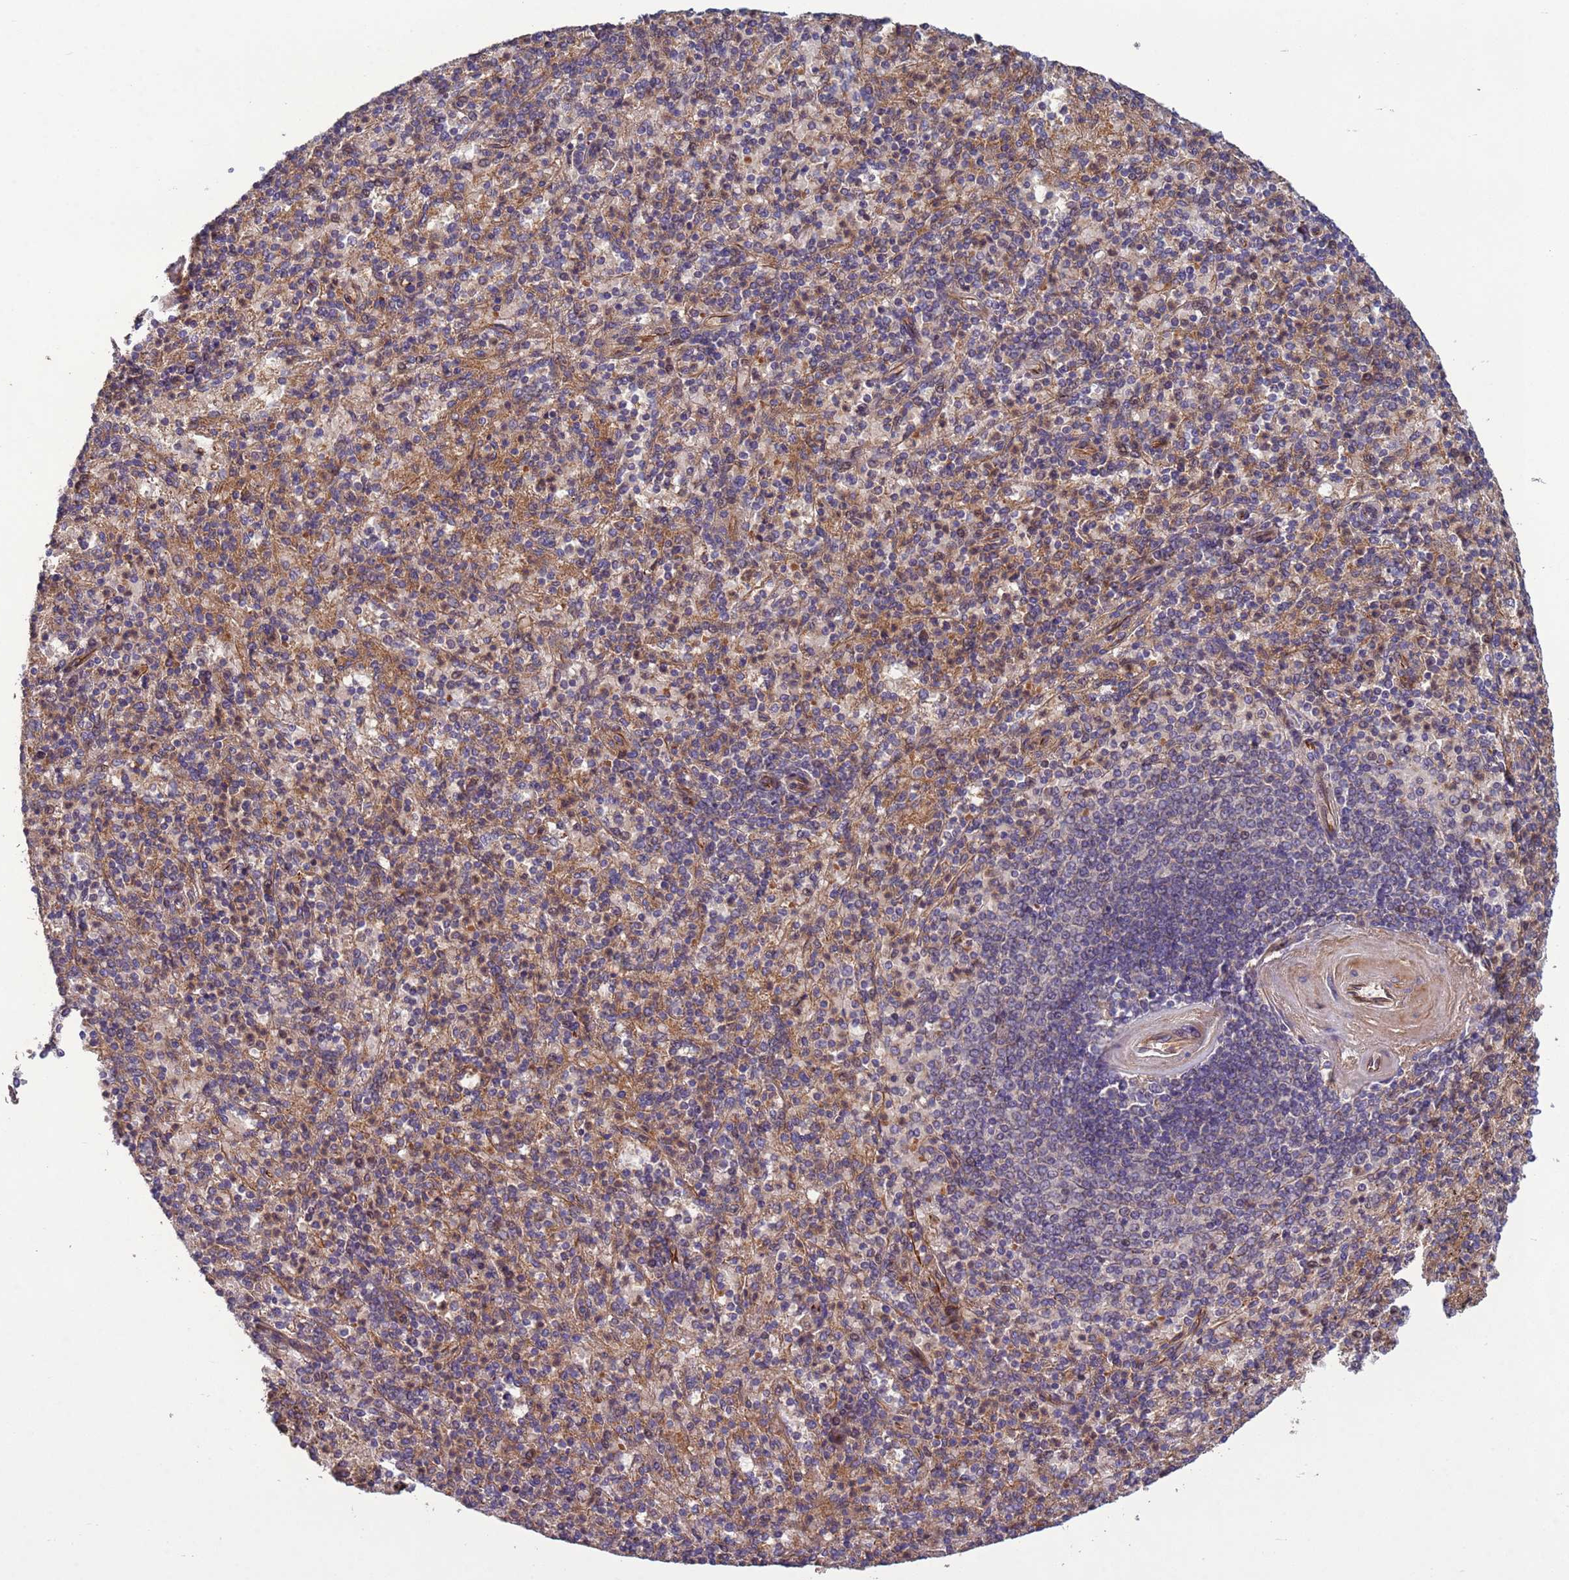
{"staining": {"intensity": "weak", "quantity": "25%-75%", "location": "cytoplasmic/membranous"}, "tissue": "spleen", "cell_type": "Cells in red pulp", "image_type": "normal", "snomed": [{"axis": "morphology", "description": "Normal tissue, NOS"}, {"axis": "topography", "description": "Spleen"}], "caption": "Brown immunohistochemical staining in benign spleen reveals weak cytoplasmic/membranous staining in about 25%-75% of cells in red pulp. (DAB (3,3'-diaminobenzidine) IHC, brown staining for protein, blue staining for nuclei).", "gene": "RAB10", "patient": {"sex": "male", "age": 82}}